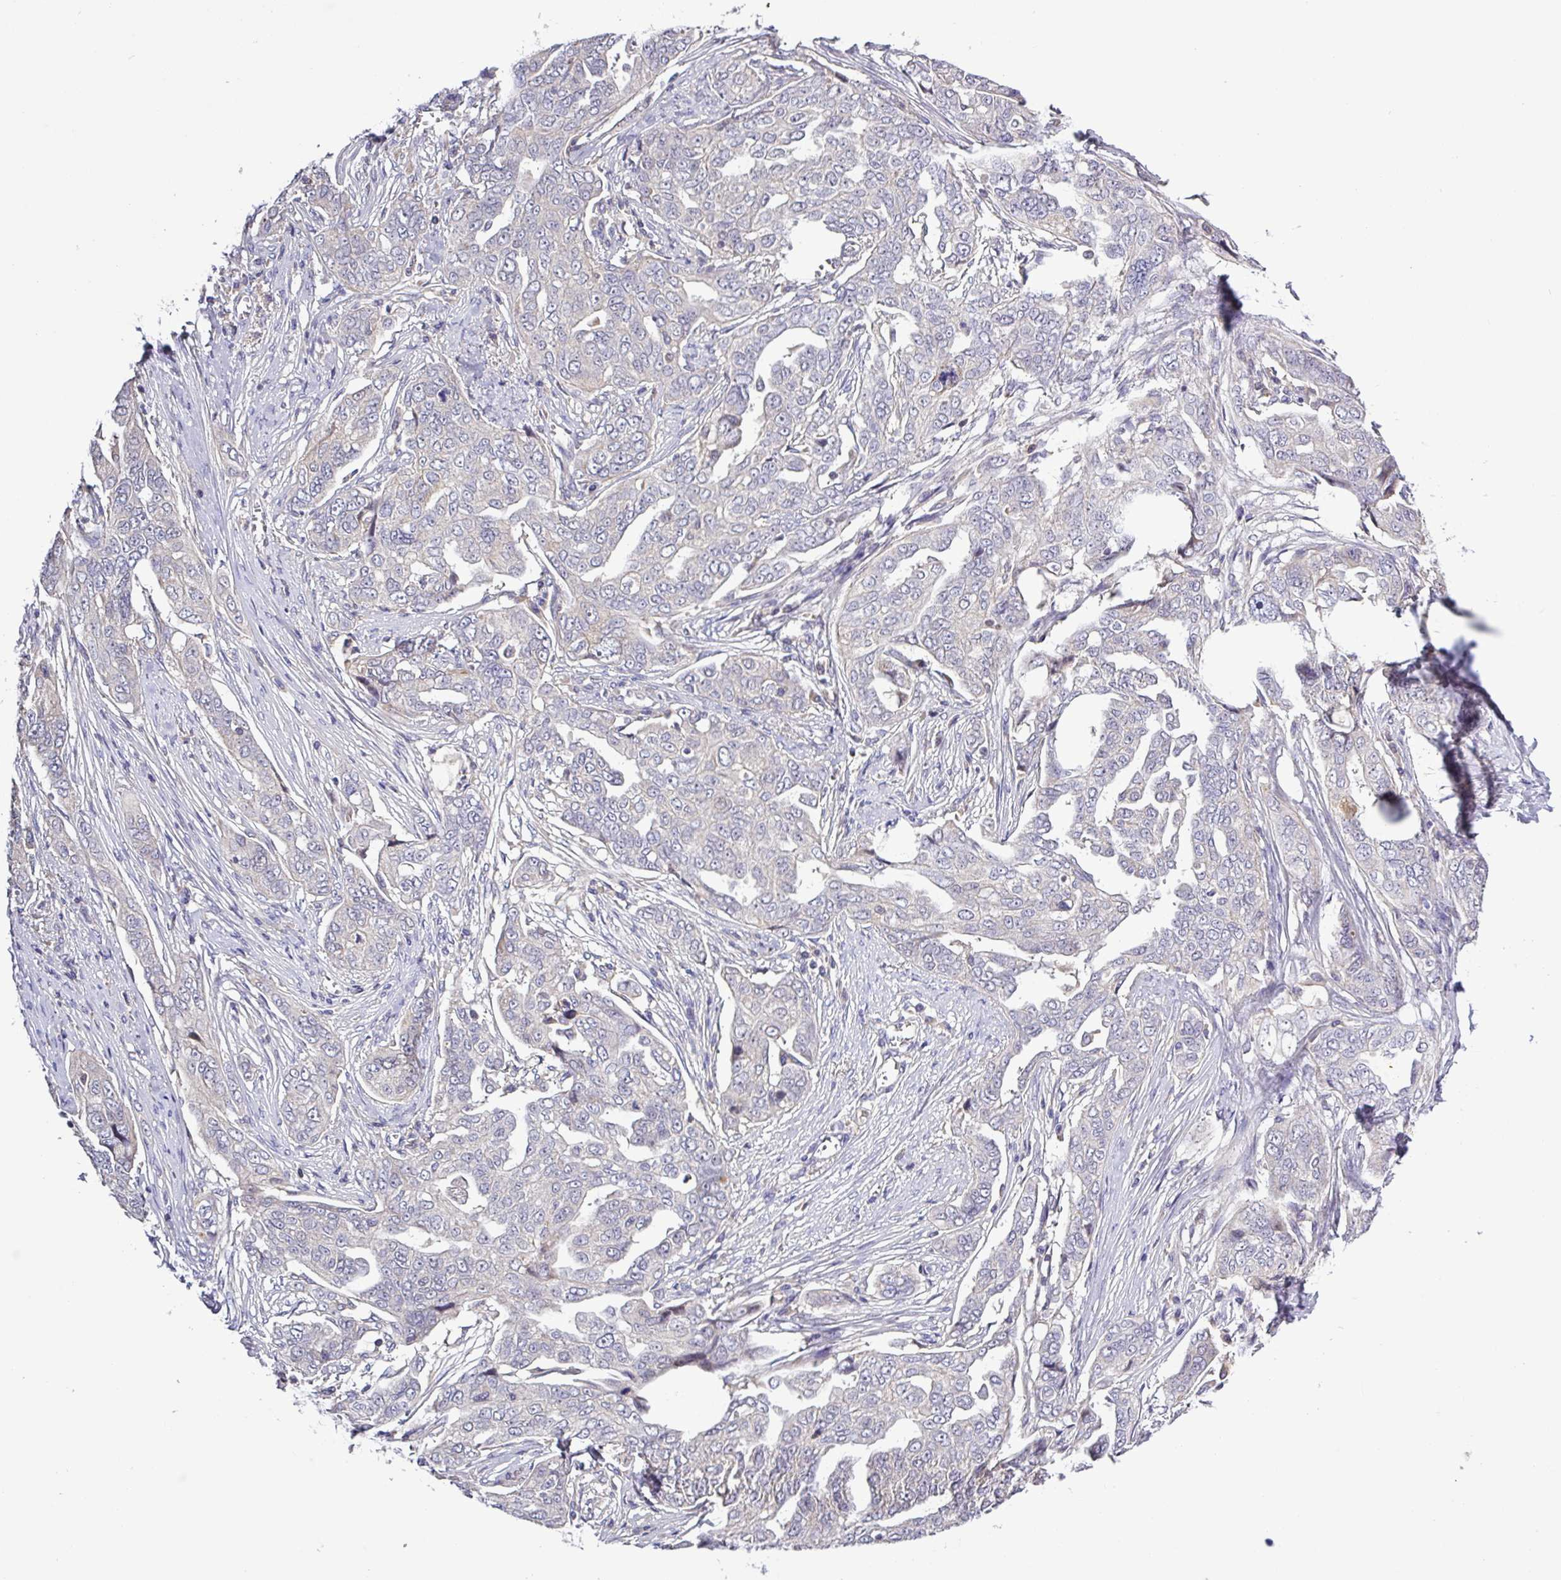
{"staining": {"intensity": "negative", "quantity": "none", "location": "none"}, "tissue": "ovarian cancer", "cell_type": "Tumor cells", "image_type": "cancer", "snomed": [{"axis": "morphology", "description": "Carcinoma, endometroid"}, {"axis": "topography", "description": "Ovary"}], "caption": "The photomicrograph demonstrates no significant positivity in tumor cells of ovarian endometroid carcinoma.", "gene": "SFTPB", "patient": {"sex": "female", "age": 70}}